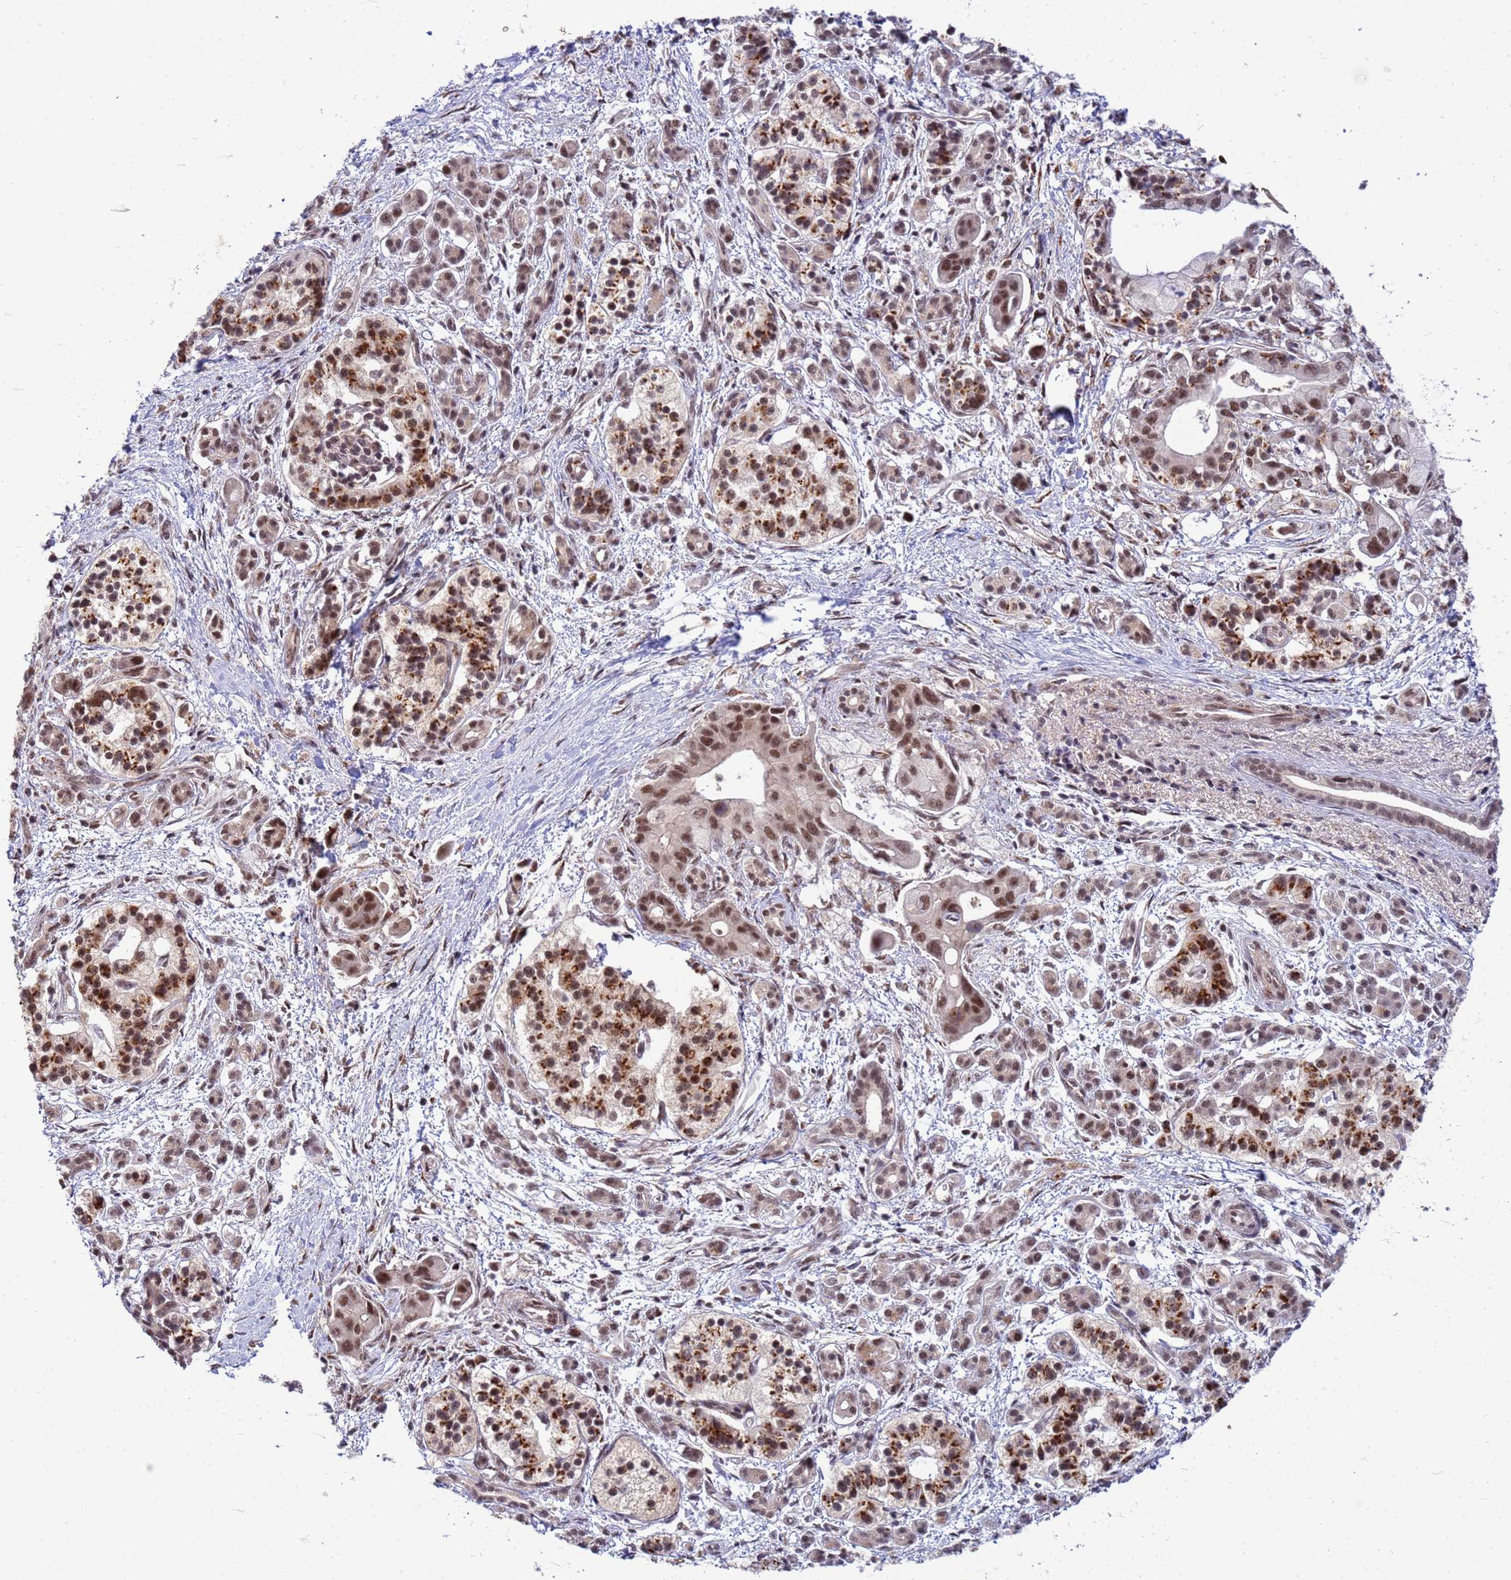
{"staining": {"intensity": "moderate", "quantity": ">75%", "location": "nuclear"}, "tissue": "pancreatic cancer", "cell_type": "Tumor cells", "image_type": "cancer", "snomed": [{"axis": "morphology", "description": "Adenocarcinoma, NOS"}, {"axis": "topography", "description": "Pancreas"}], "caption": "A micrograph showing moderate nuclear expression in approximately >75% of tumor cells in pancreatic adenocarcinoma, as visualized by brown immunohistochemical staining.", "gene": "NCBP2", "patient": {"sex": "male", "age": 68}}